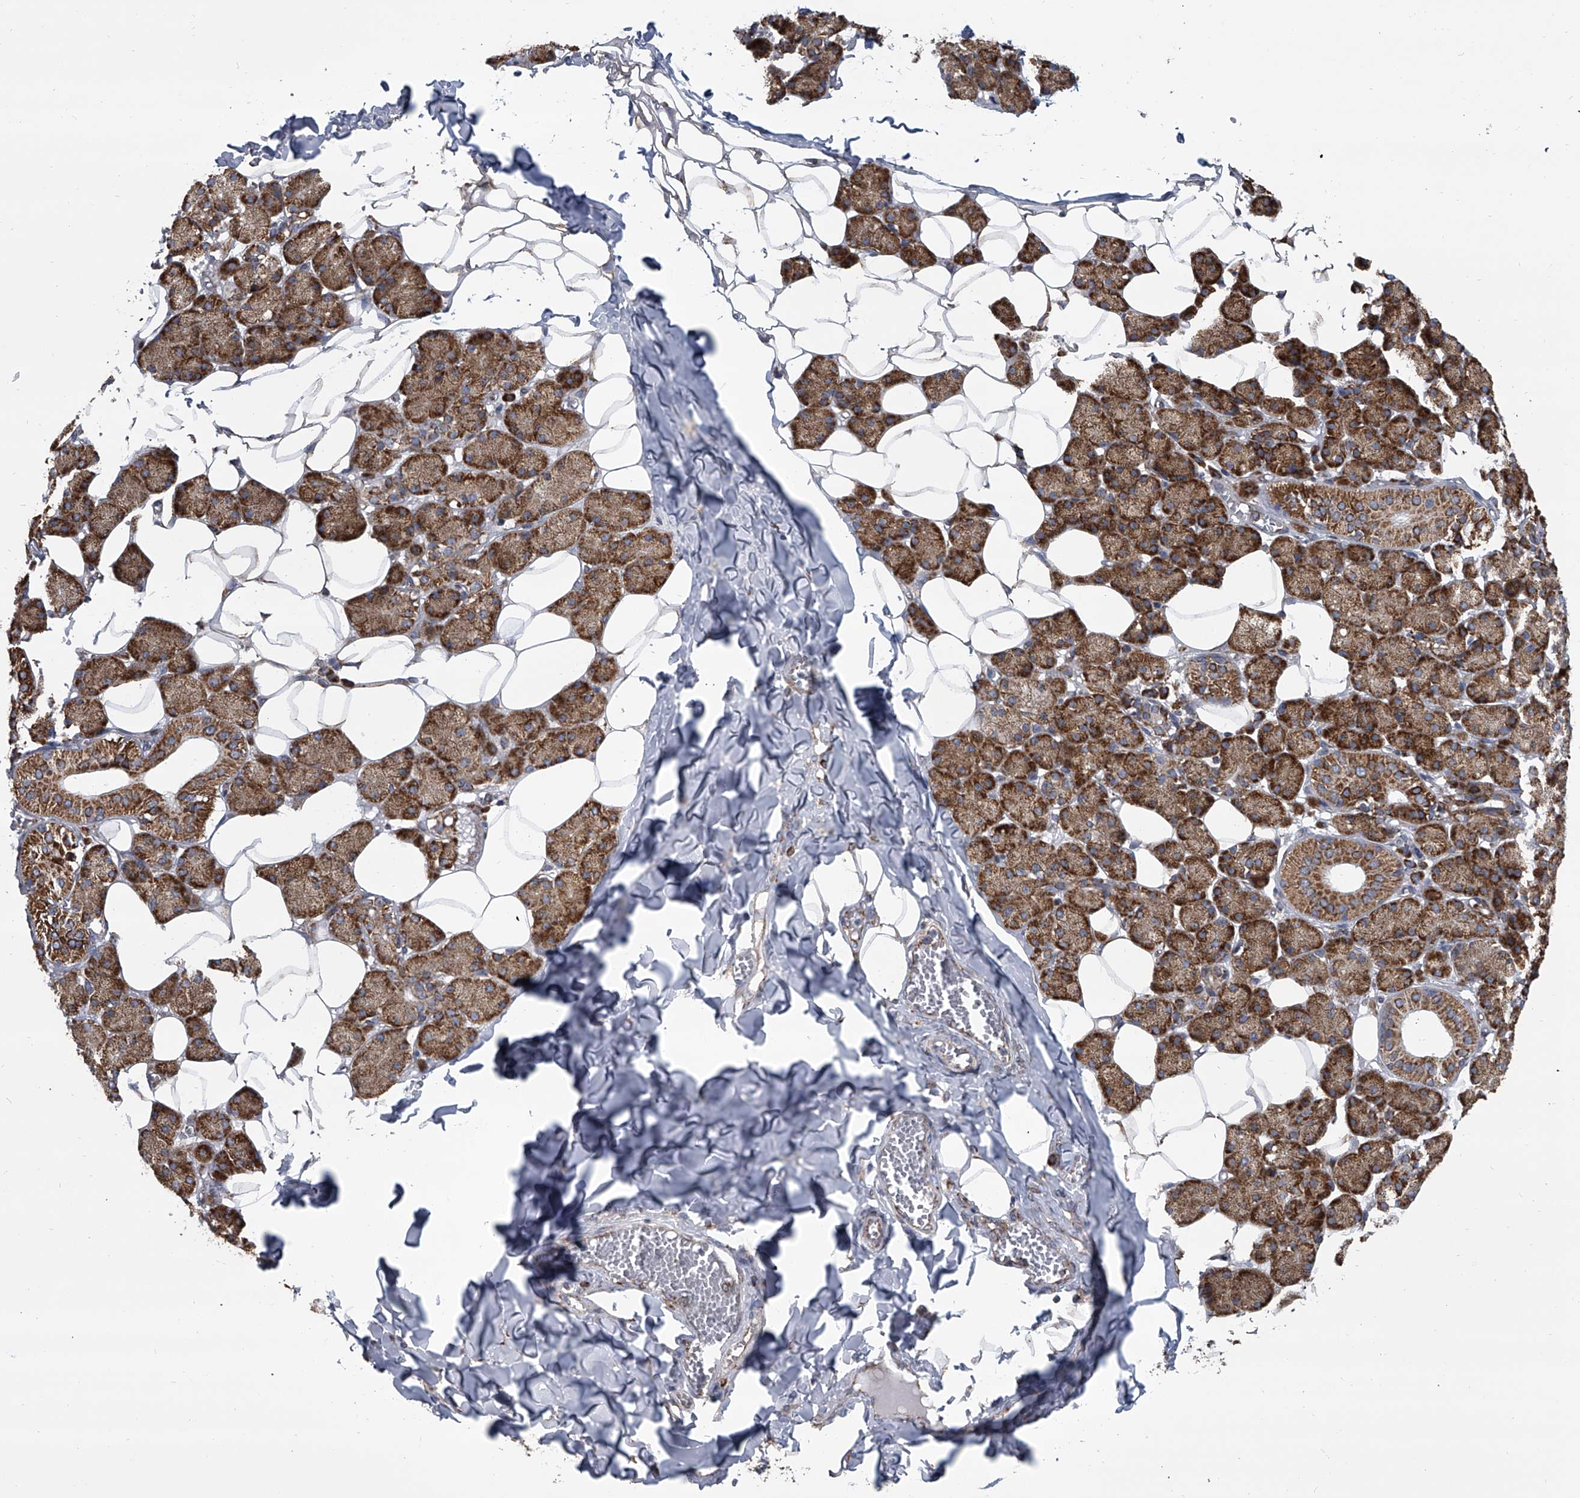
{"staining": {"intensity": "strong", "quantity": ">75%", "location": "cytoplasmic/membranous"}, "tissue": "salivary gland", "cell_type": "Glandular cells", "image_type": "normal", "snomed": [{"axis": "morphology", "description": "Normal tissue, NOS"}, {"axis": "topography", "description": "Salivary gland"}], "caption": "Protein staining reveals strong cytoplasmic/membranous staining in about >75% of glandular cells in unremarkable salivary gland. (Brightfield microscopy of DAB IHC at high magnification).", "gene": "ZC3H15", "patient": {"sex": "female", "age": 33}}